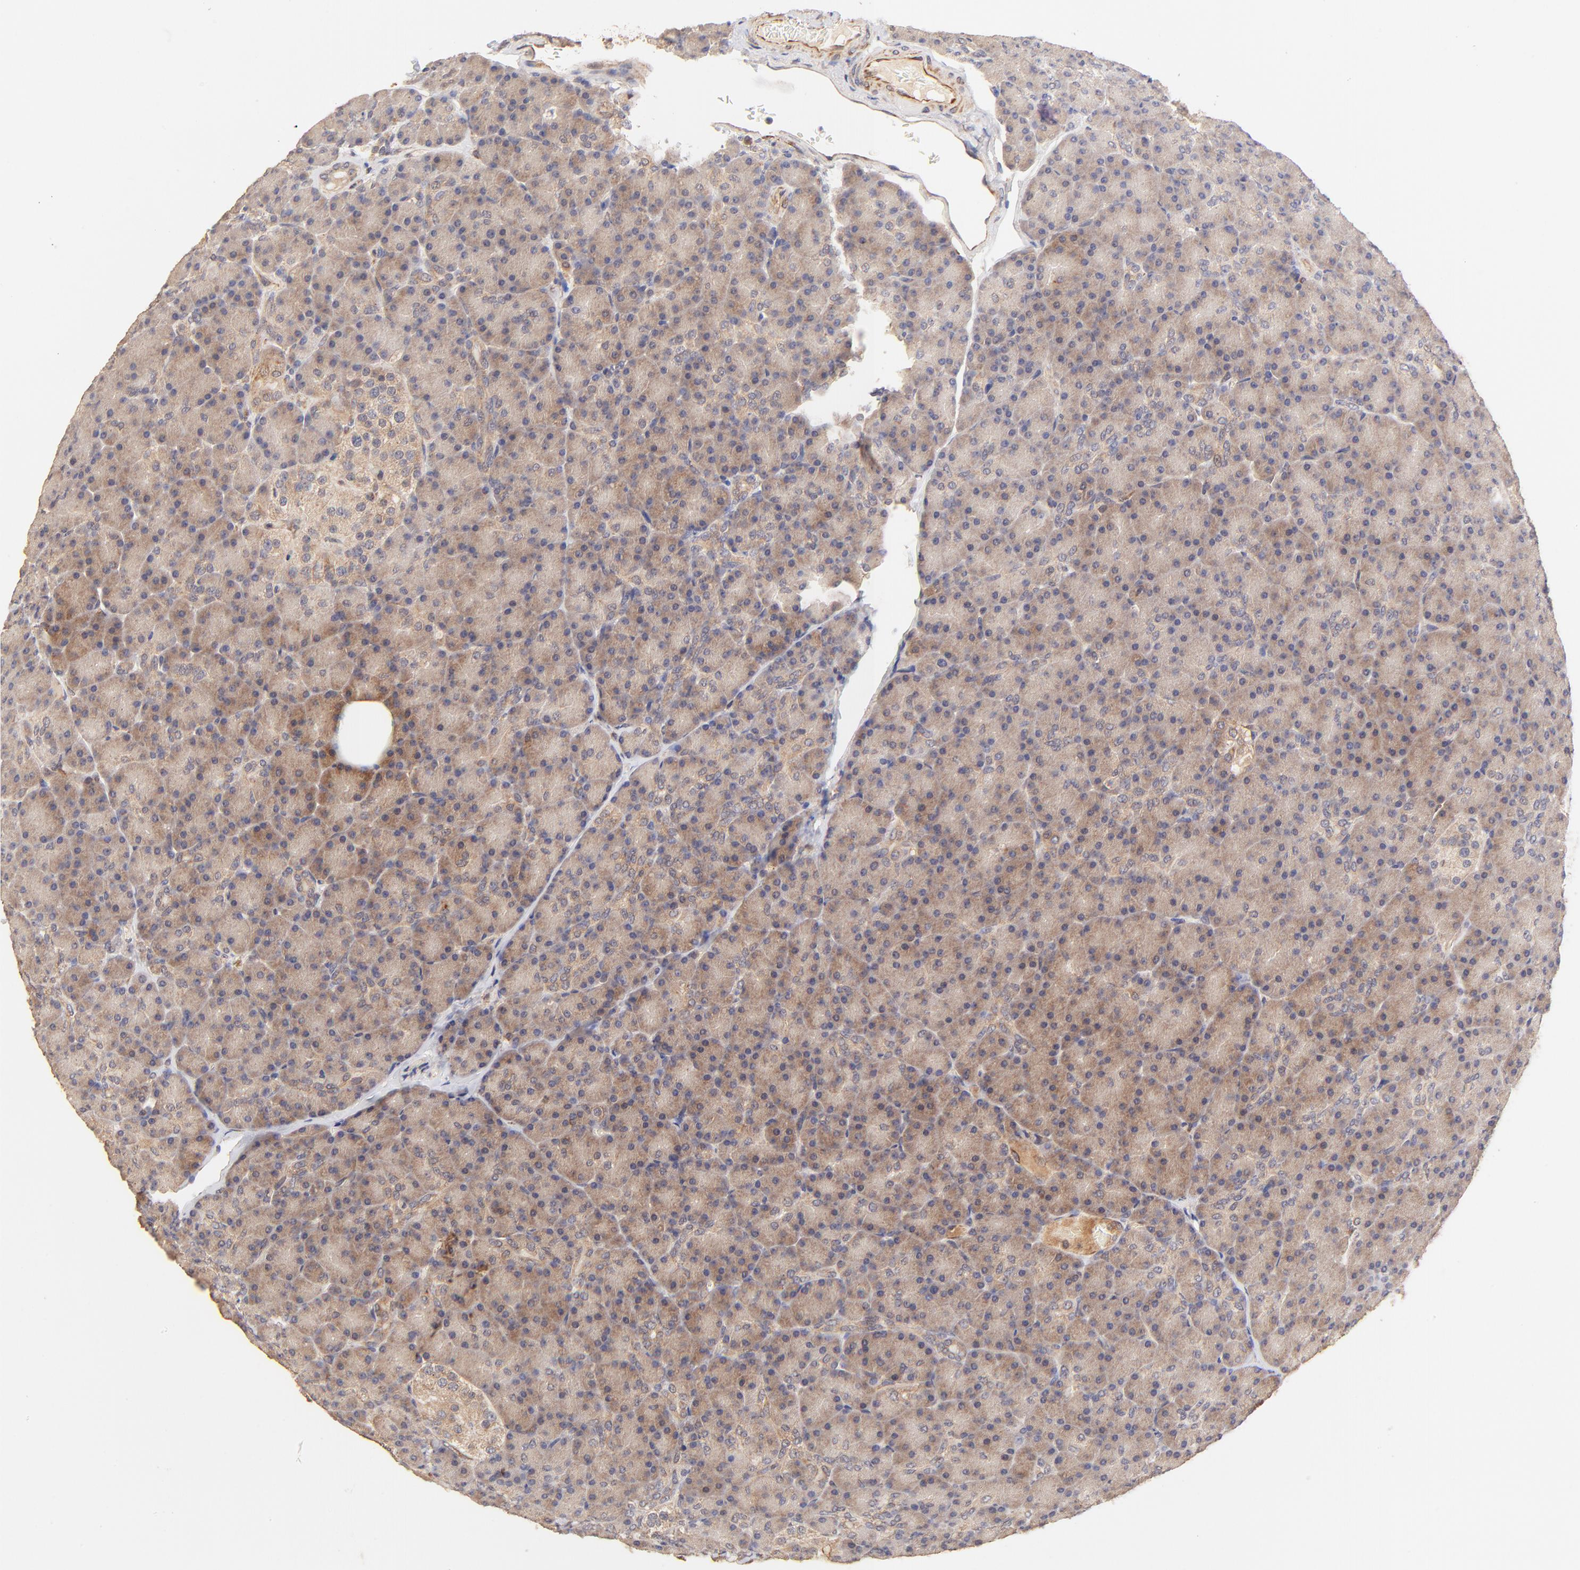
{"staining": {"intensity": "weak", "quantity": ">75%", "location": "cytoplasmic/membranous"}, "tissue": "pancreas", "cell_type": "Exocrine glandular cells", "image_type": "normal", "snomed": [{"axis": "morphology", "description": "Normal tissue, NOS"}, {"axis": "topography", "description": "Pancreas"}], "caption": "Brown immunohistochemical staining in unremarkable human pancreas displays weak cytoplasmic/membranous expression in approximately >75% of exocrine glandular cells.", "gene": "TNFAIP3", "patient": {"sex": "female", "age": 43}}